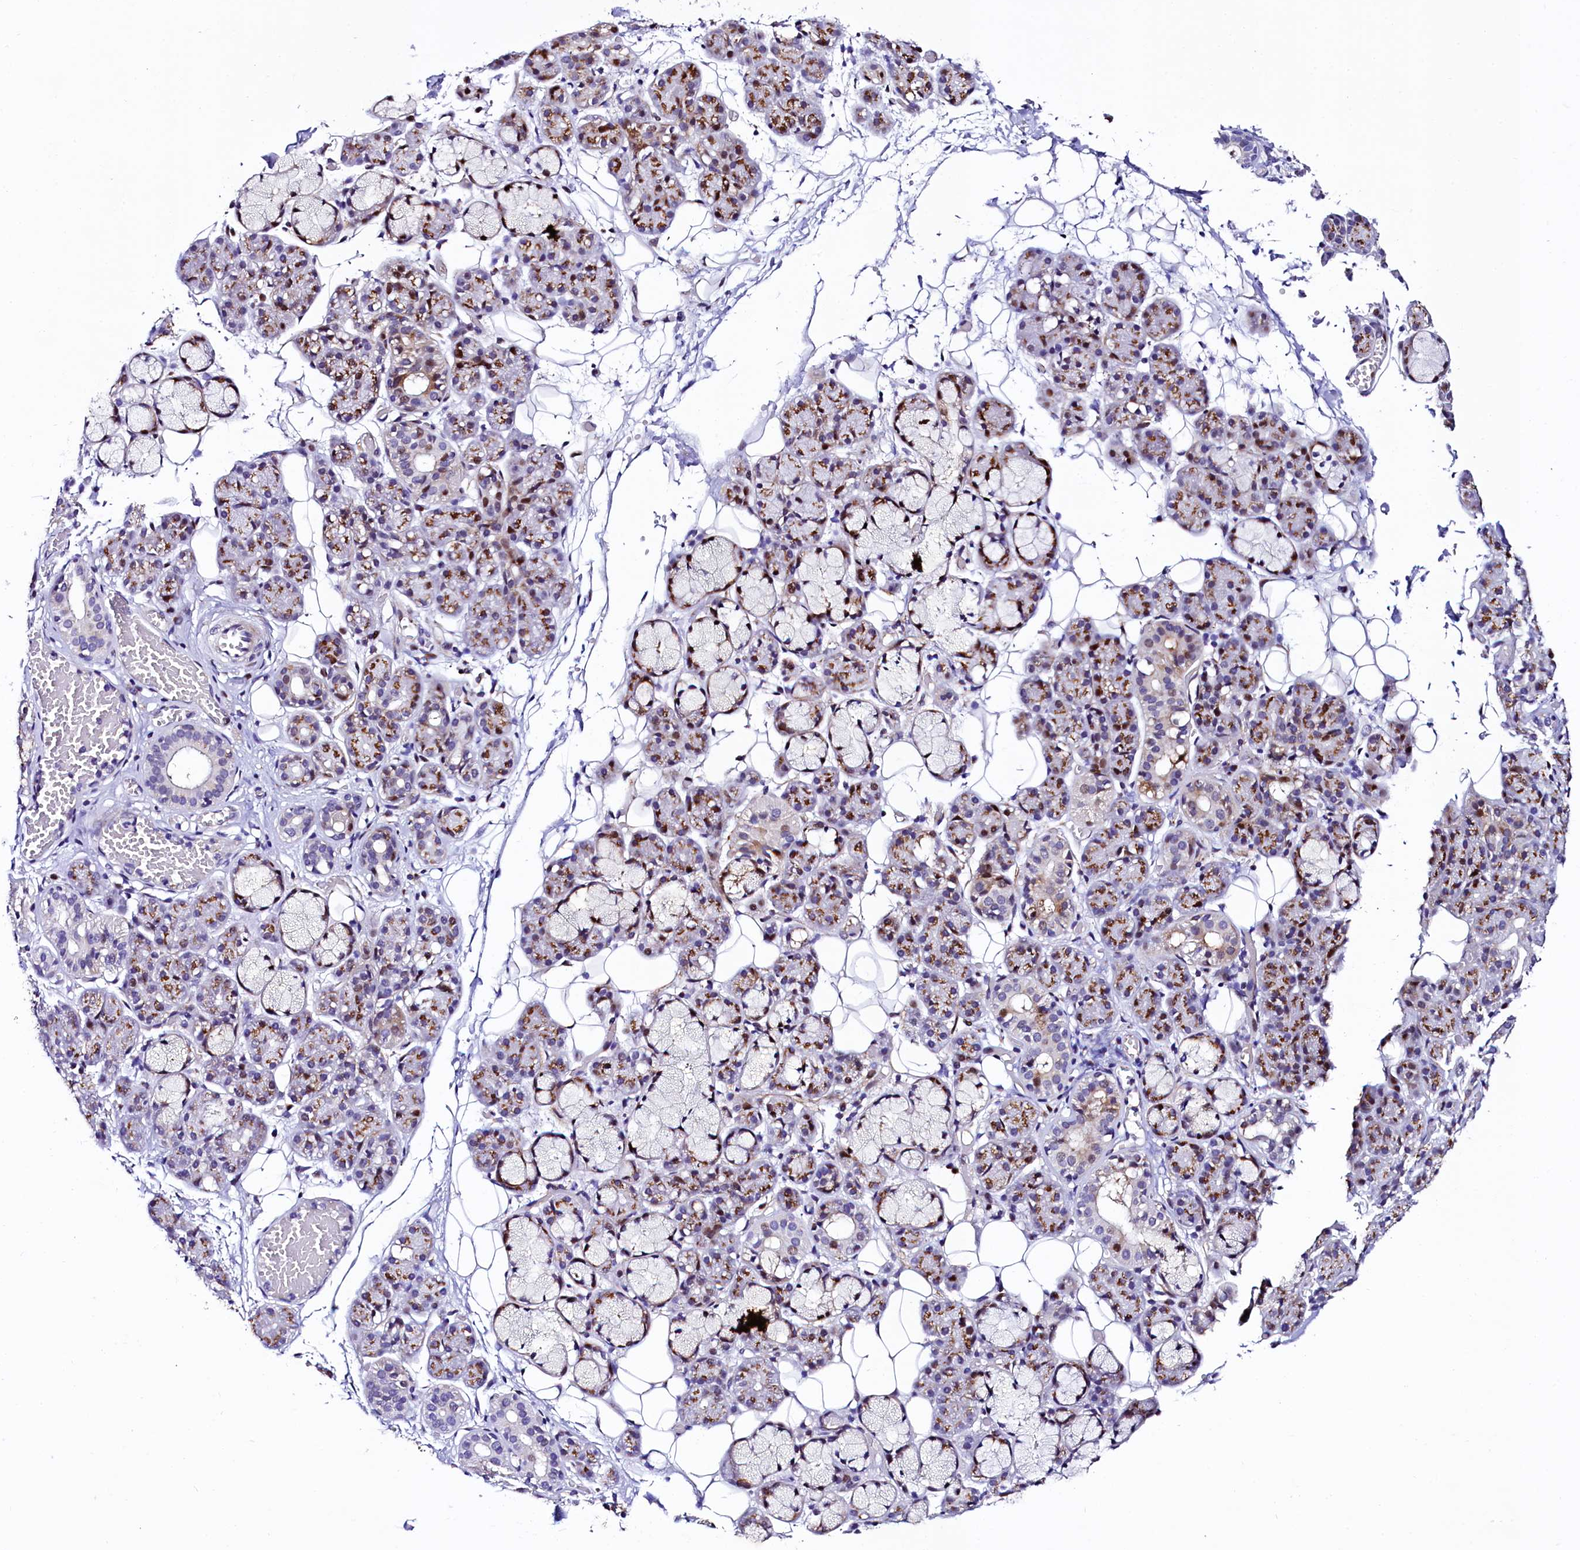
{"staining": {"intensity": "moderate", "quantity": "25%-75%", "location": "cytoplasmic/membranous"}, "tissue": "salivary gland", "cell_type": "Glandular cells", "image_type": "normal", "snomed": [{"axis": "morphology", "description": "Normal tissue, NOS"}, {"axis": "topography", "description": "Salivary gland"}], "caption": "This histopathology image demonstrates IHC staining of normal human salivary gland, with medium moderate cytoplasmic/membranous staining in about 25%-75% of glandular cells.", "gene": "TRMT112", "patient": {"sex": "male", "age": 63}}